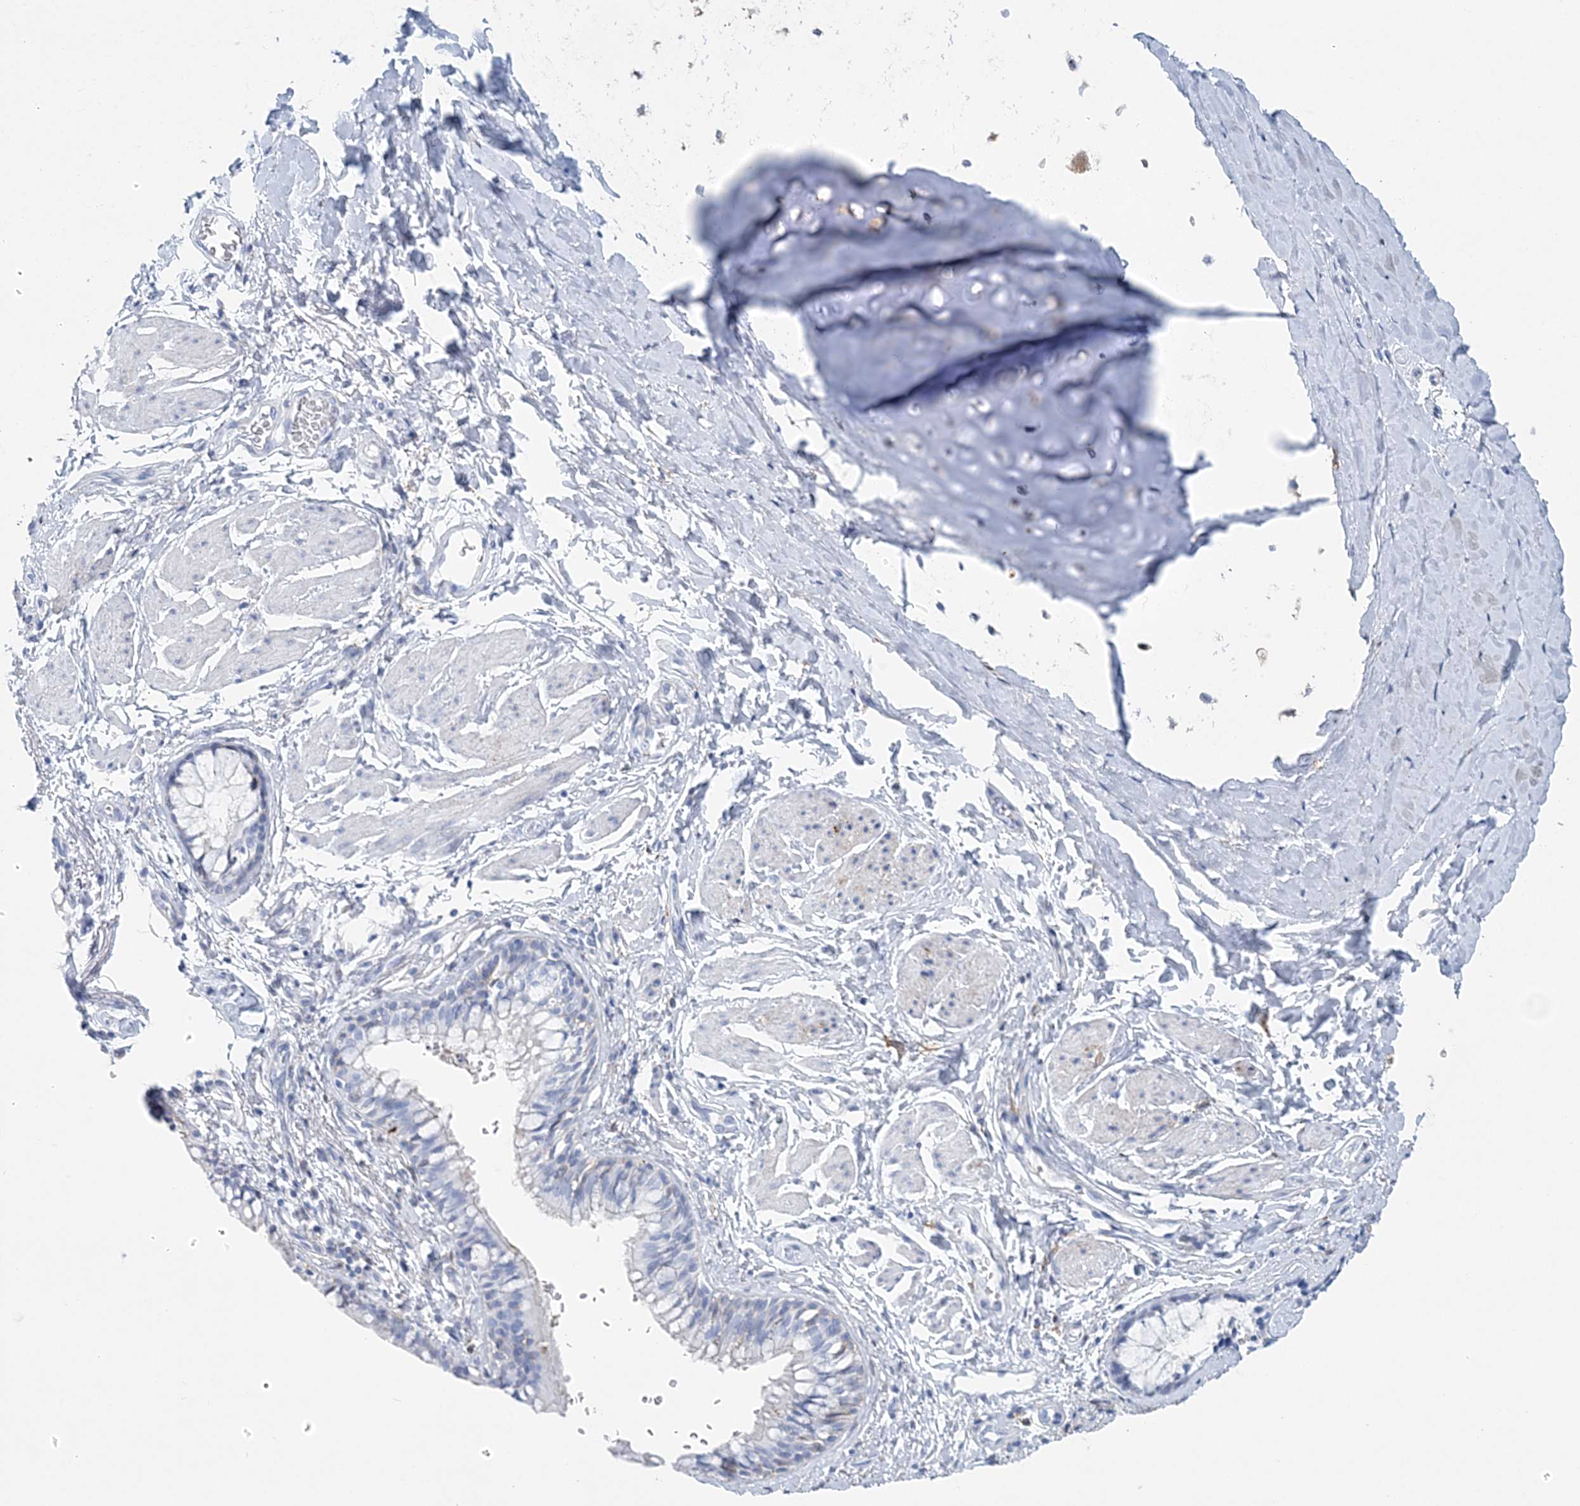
{"staining": {"intensity": "negative", "quantity": "none", "location": "none"}, "tissue": "bronchus", "cell_type": "Respiratory epithelial cells", "image_type": "normal", "snomed": [{"axis": "morphology", "description": "Normal tissue, NOS"}, {"axis": "topography", "description": "Cartilage tissue"}, {"axis": "topography", "description": "Bronchus"}], "caption": "IHC micrograph of benign bronchus: bronchus stained with DAB shows no significant protein staining in respiratory epithelial cells.", "gene": "NKX6", "patient": {"sex": "female", "age": 36}}